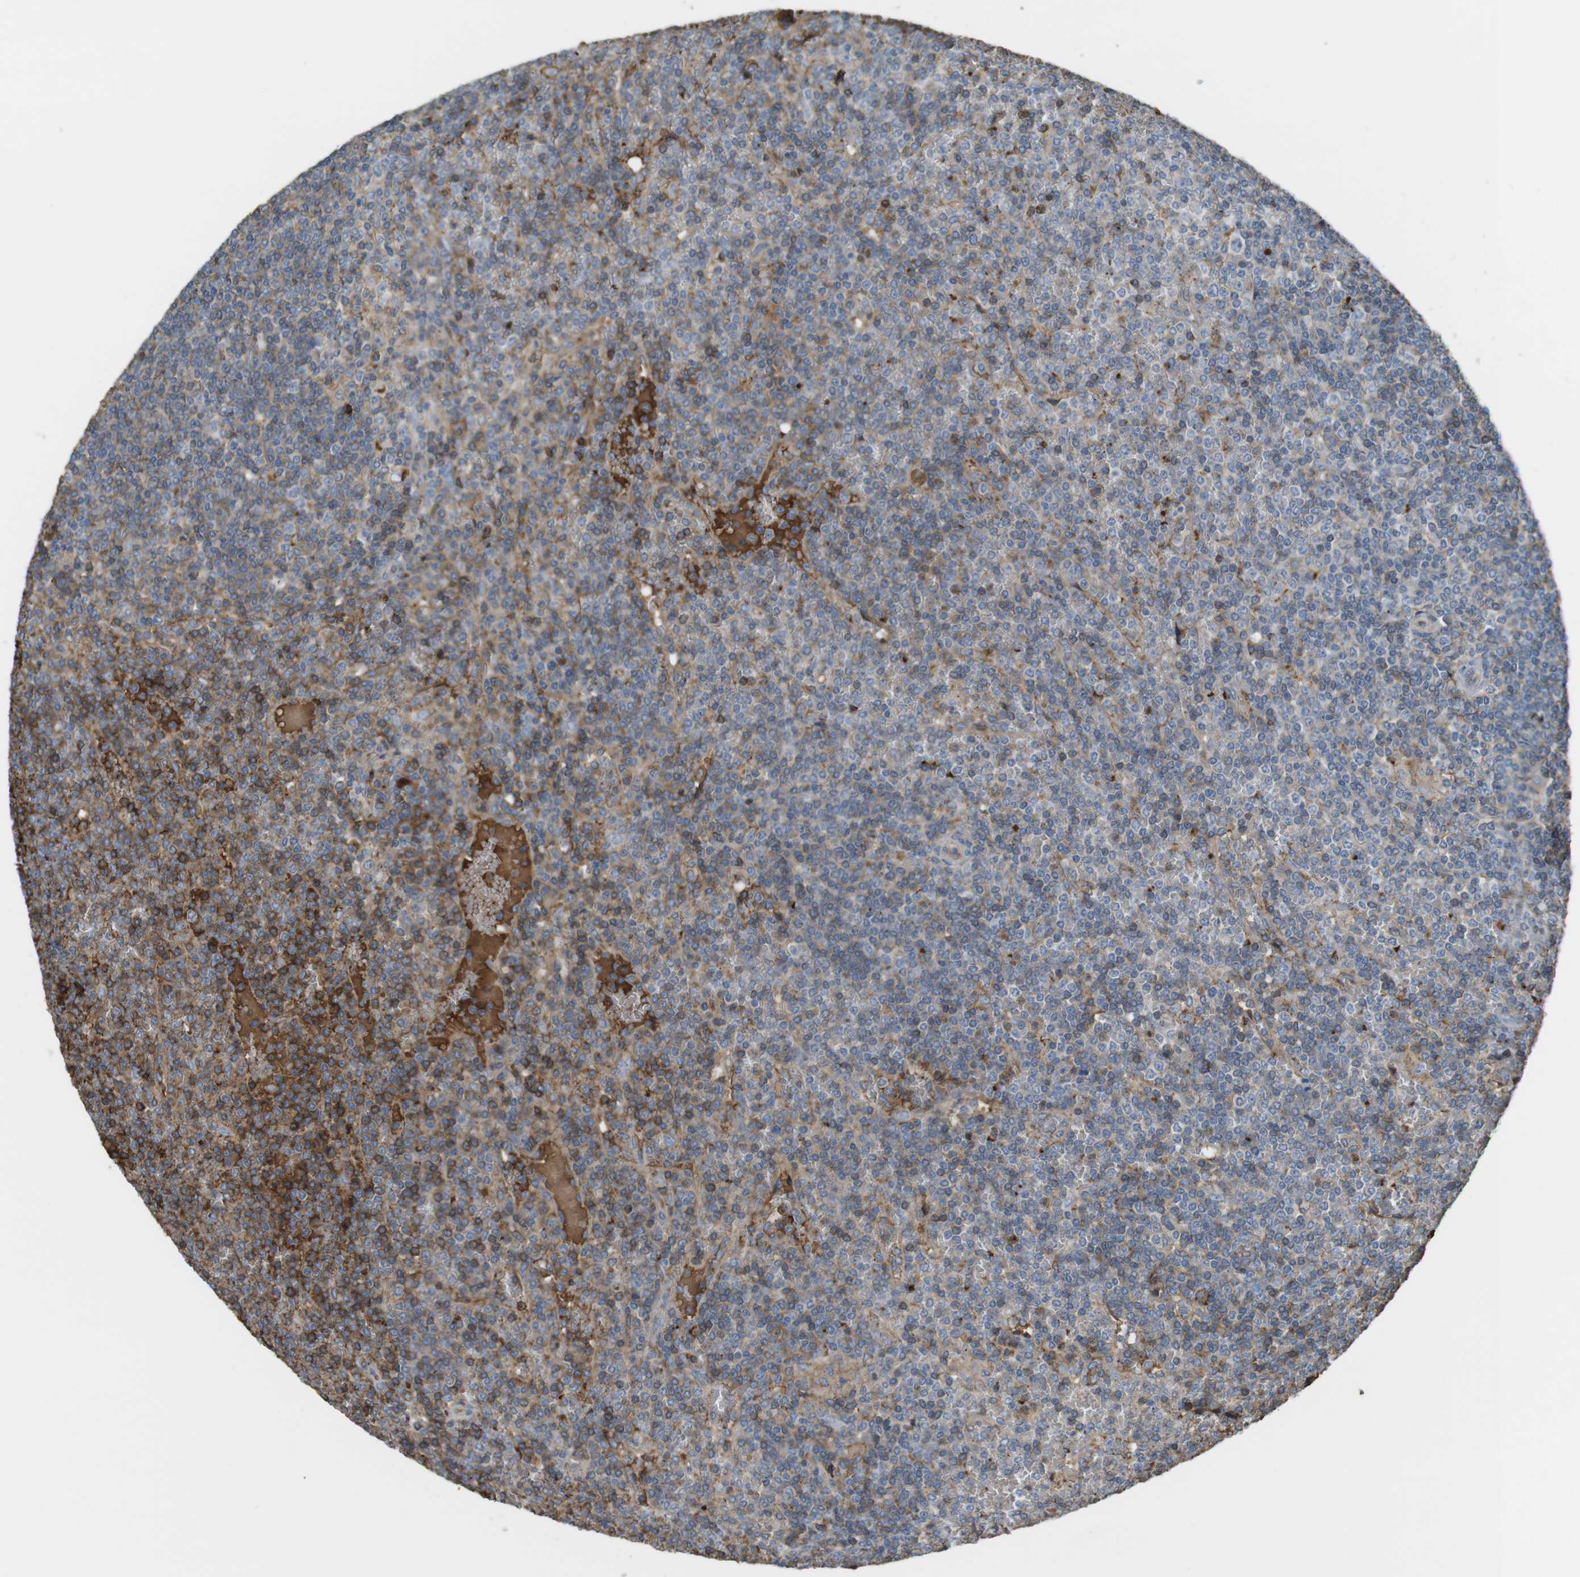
{"staining": {"intensity": "moderate", "quantity": "25%-75%", "location": "cytoplasmic/membranous"}, "tissue": "lymphoma", "cell_type": "Tumor cells", "image_type": "cancer", "snomed": [{"axis": "morphology", "description": "Malignant lymphoma, non-Hodgkin's type, Low grade"}, {"axis": "topography", "description": "Spleen"}], "caption": "The image exhibits staining of malignant lymphoma, non-Hodgkin's type (low-grade), revealing moderate cytoplasmic/membranous protein staining (brown color) within tumor cells.", "gene": "LTBP4", "patient": {"sex": "female", "age": 19}}